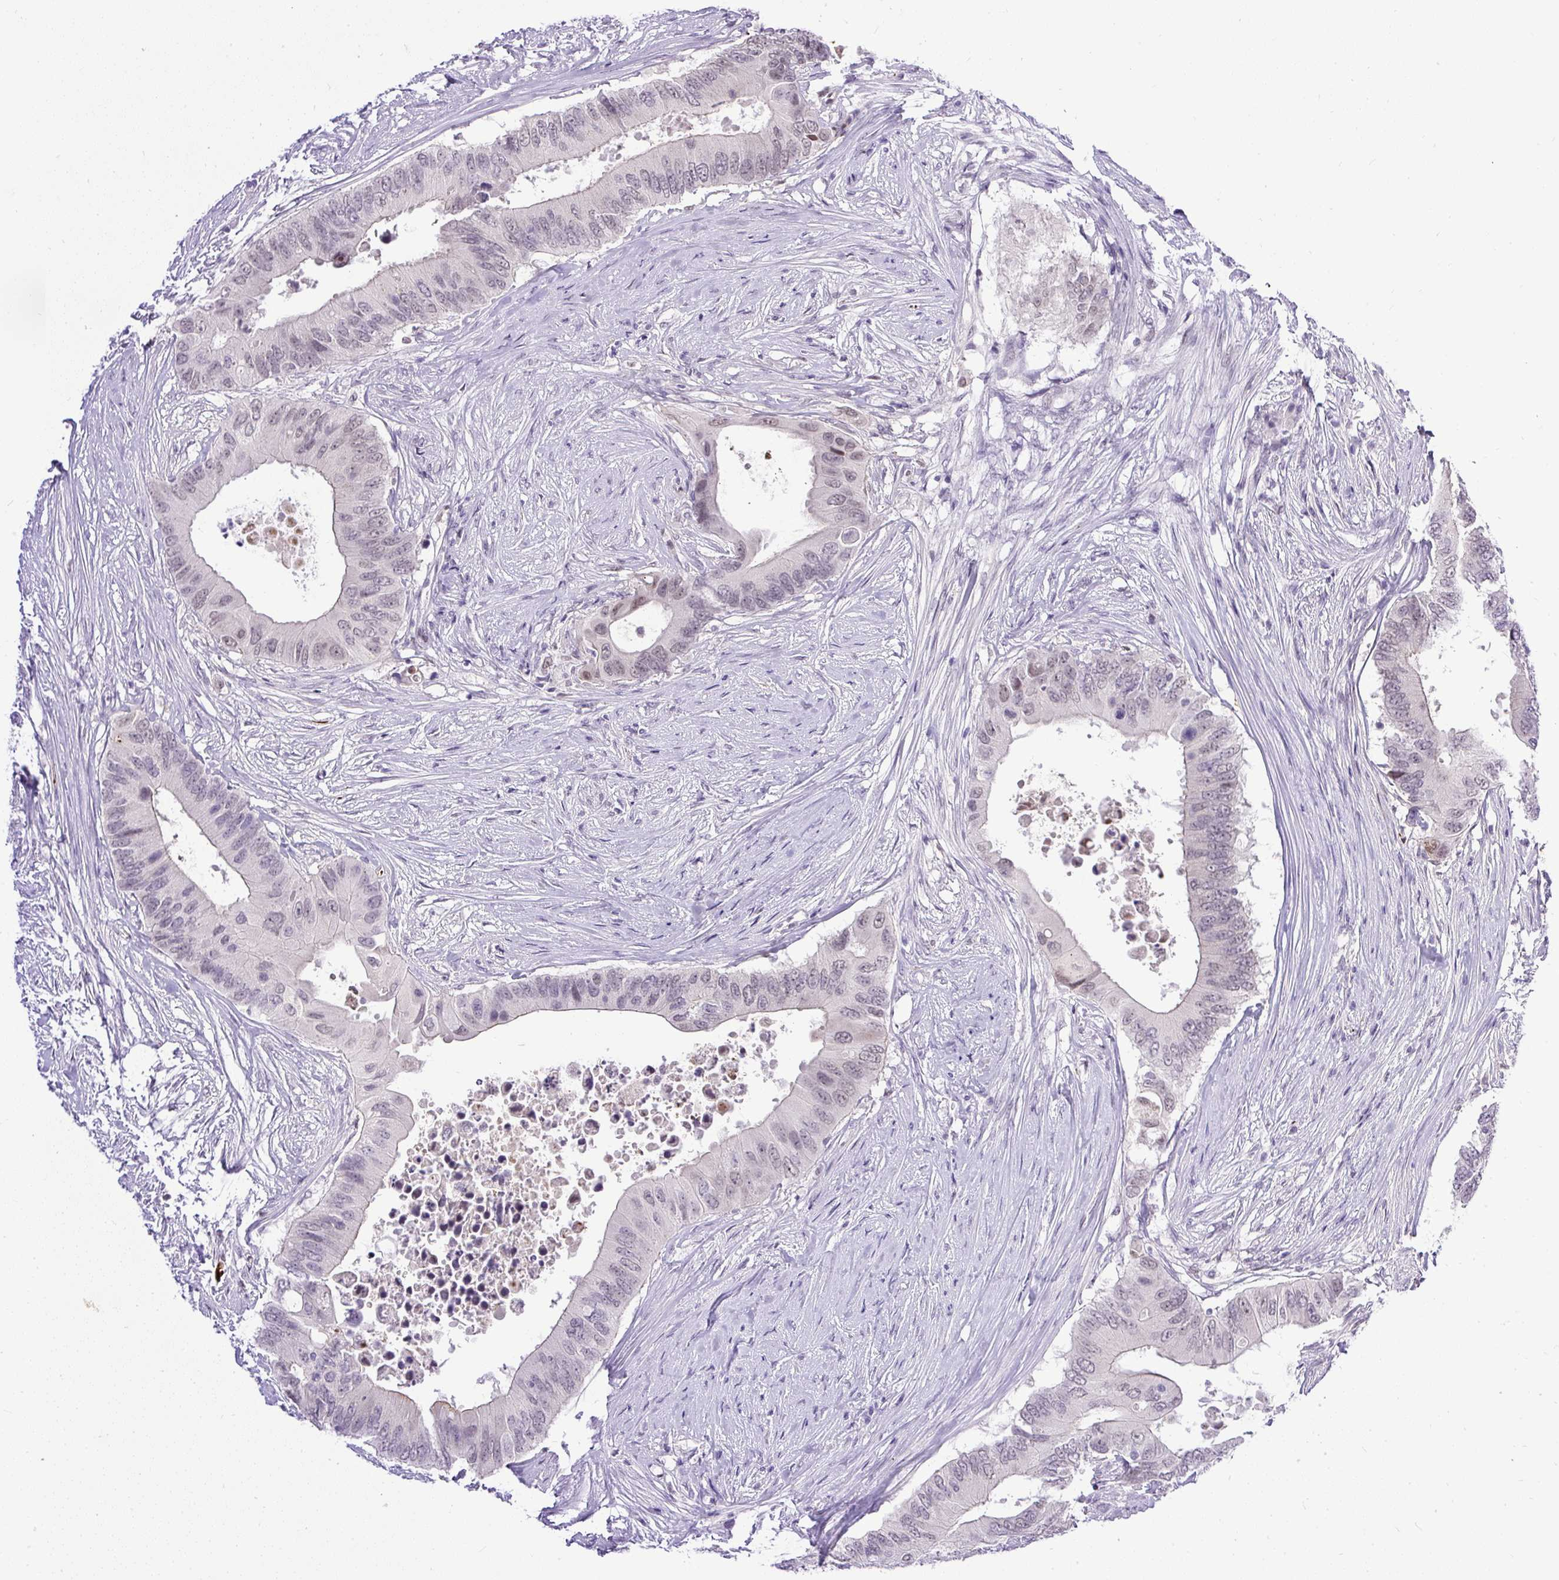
{"staining": {"intensity": "weak", "quantity": "<25%", "location": "nuclear"}, "tissue": "colorectal cancer", "cell_type": "Tumor cells", "image_type": "cancer", "snomed": [{"axis": "morphology", "description": "Adenocarcinoma, NOS"}, {"axis": "topography", "description": "Colon"}], "caption": "Immunohistochemical staining of human colorectal cancer shows no significant positivity in tumor cells.", "gene": "WNT10B", "patient": {"sex": "male", "age": 71}}